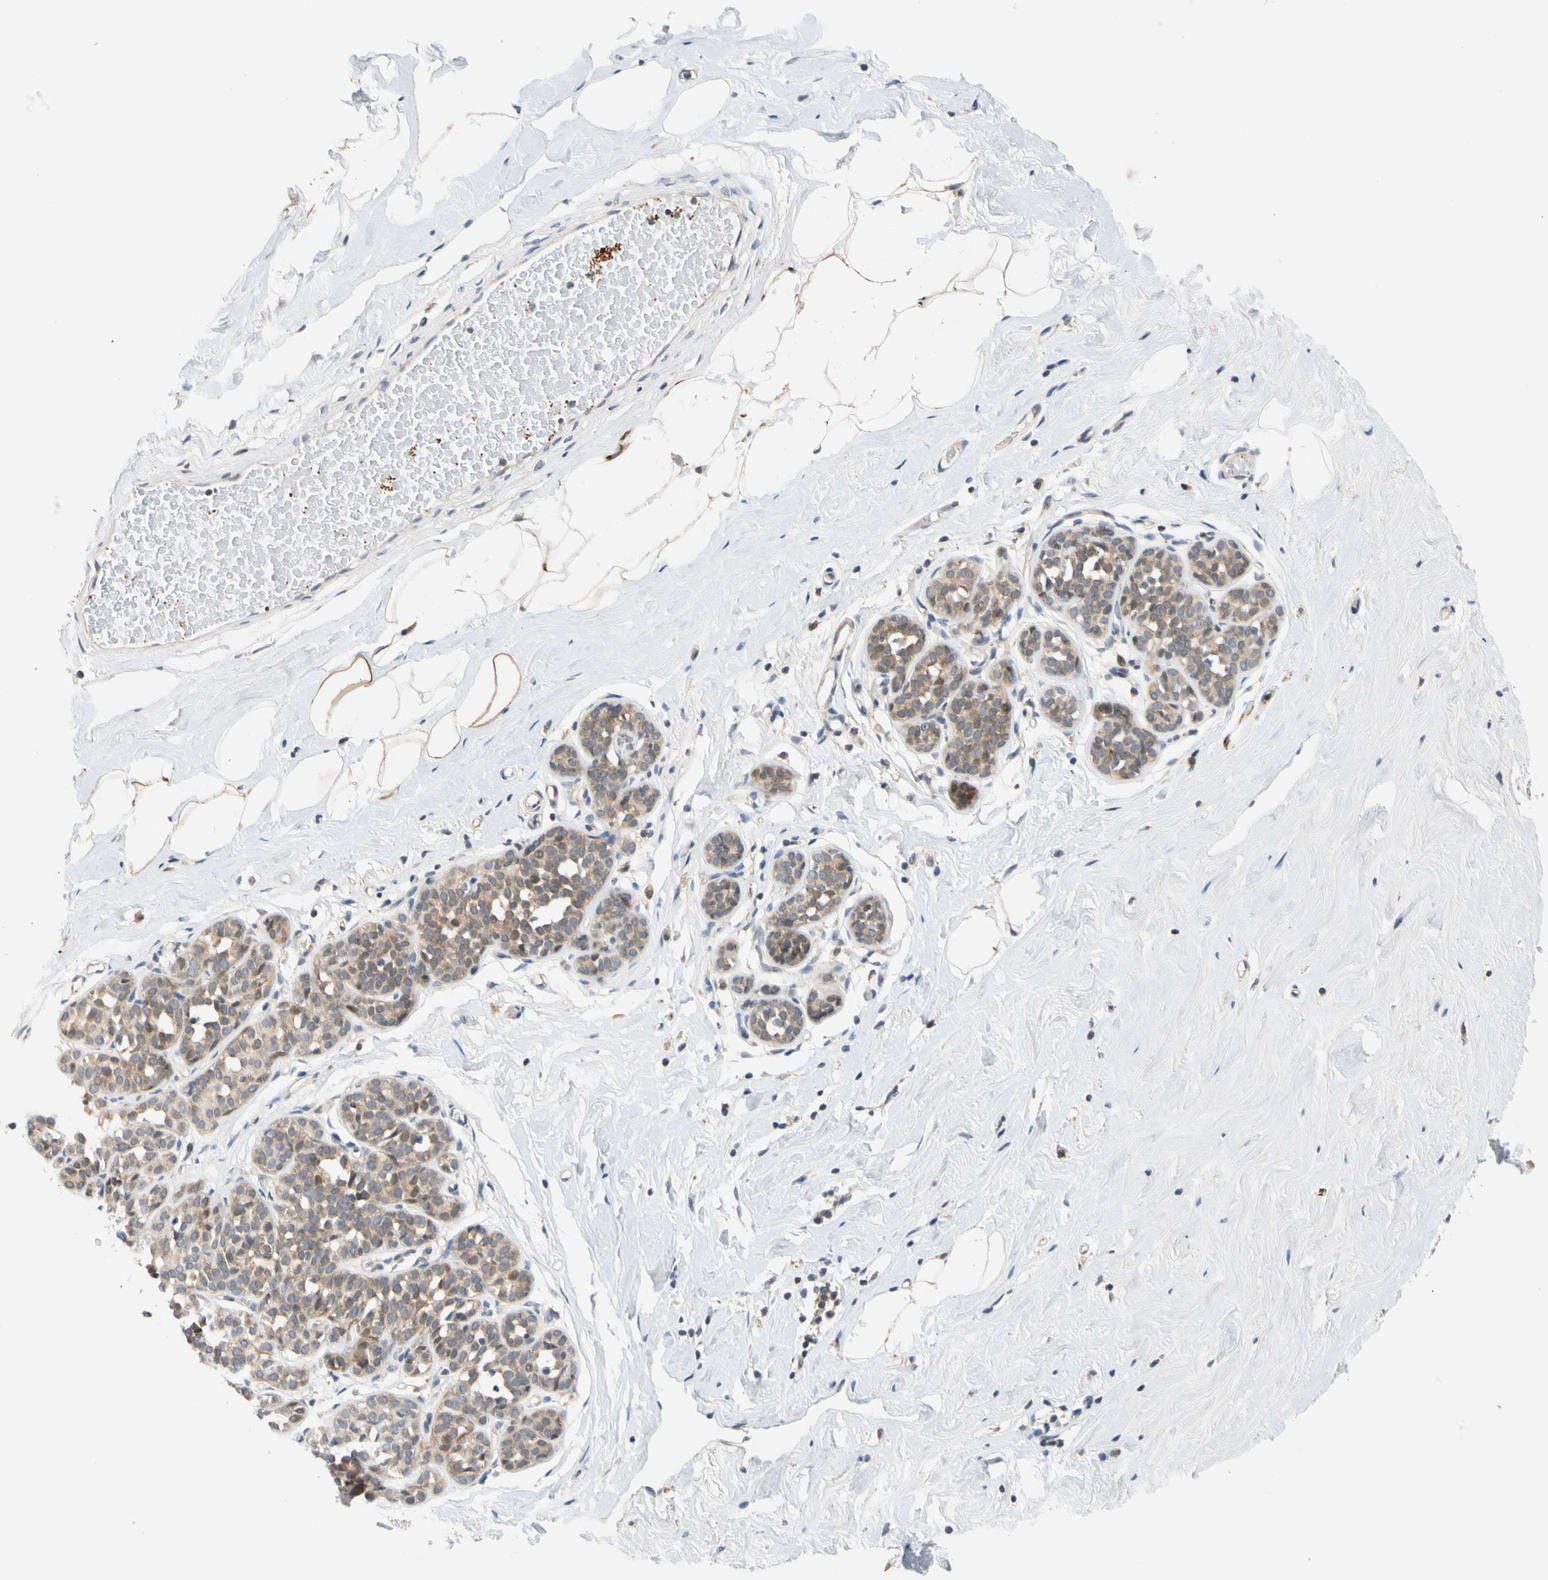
{"staining": {"intensity": "moderate", "quantity": "25%-75%", "location": "cytoplasmic/membranous"}, "tissue": "breast", "cell_type": "Adipocytes", "image_type": "normal", "snomed": [{"axis": "morphology", "description": "Normal tissue, NOS"}, {"axis": "topography", "description": "Breast"}], "caption": "This is a micrograph of IHC staining of normal breast, which shows moderate positivity in the cytoplasmic/membranous of adipocytes.", "gene": "CNST", "patient": {"sex": "female", "age": 75}}